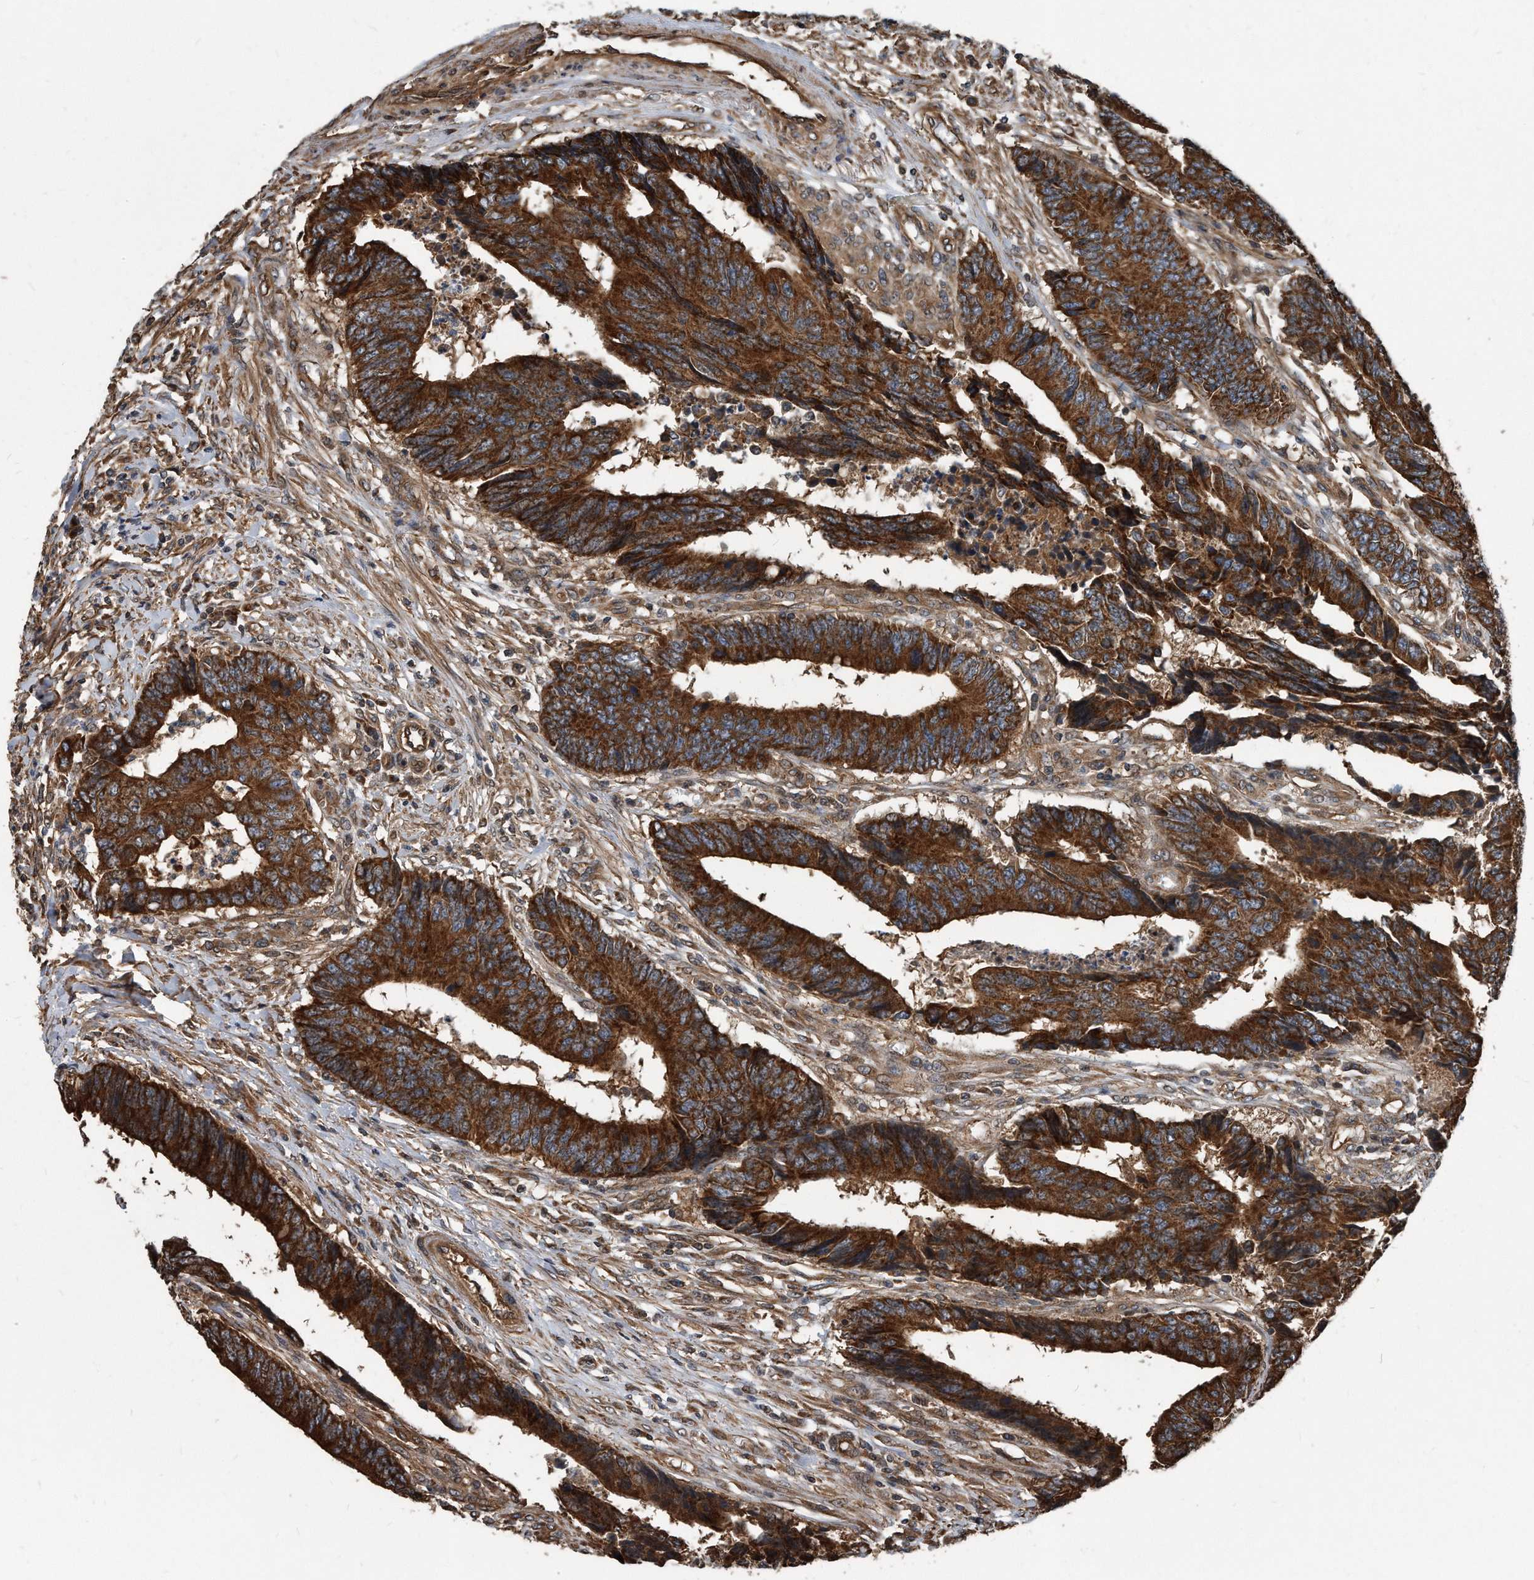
{"staining": {"intensity": "strong", "quantity": ">75%", "location": "cytoplasmic/membranous"}, "tissue": "colorectal cancer", "cell_type": "Tumor cells", "image_type": "cancer", "snomed": [{"axis": "morphology", "description": "Adenocarcinoma, NOS"}, {"axis": "topography", "description": "Rectum"}], "caption": "This is an image of immunohistochemistry (IHC) staining of colorectal cancer, which shows strong expression in the cytoplasmic/membranous of tumor cells.", "gene": "FAM136A", "patient": {"sex": "male", "age": 84}}